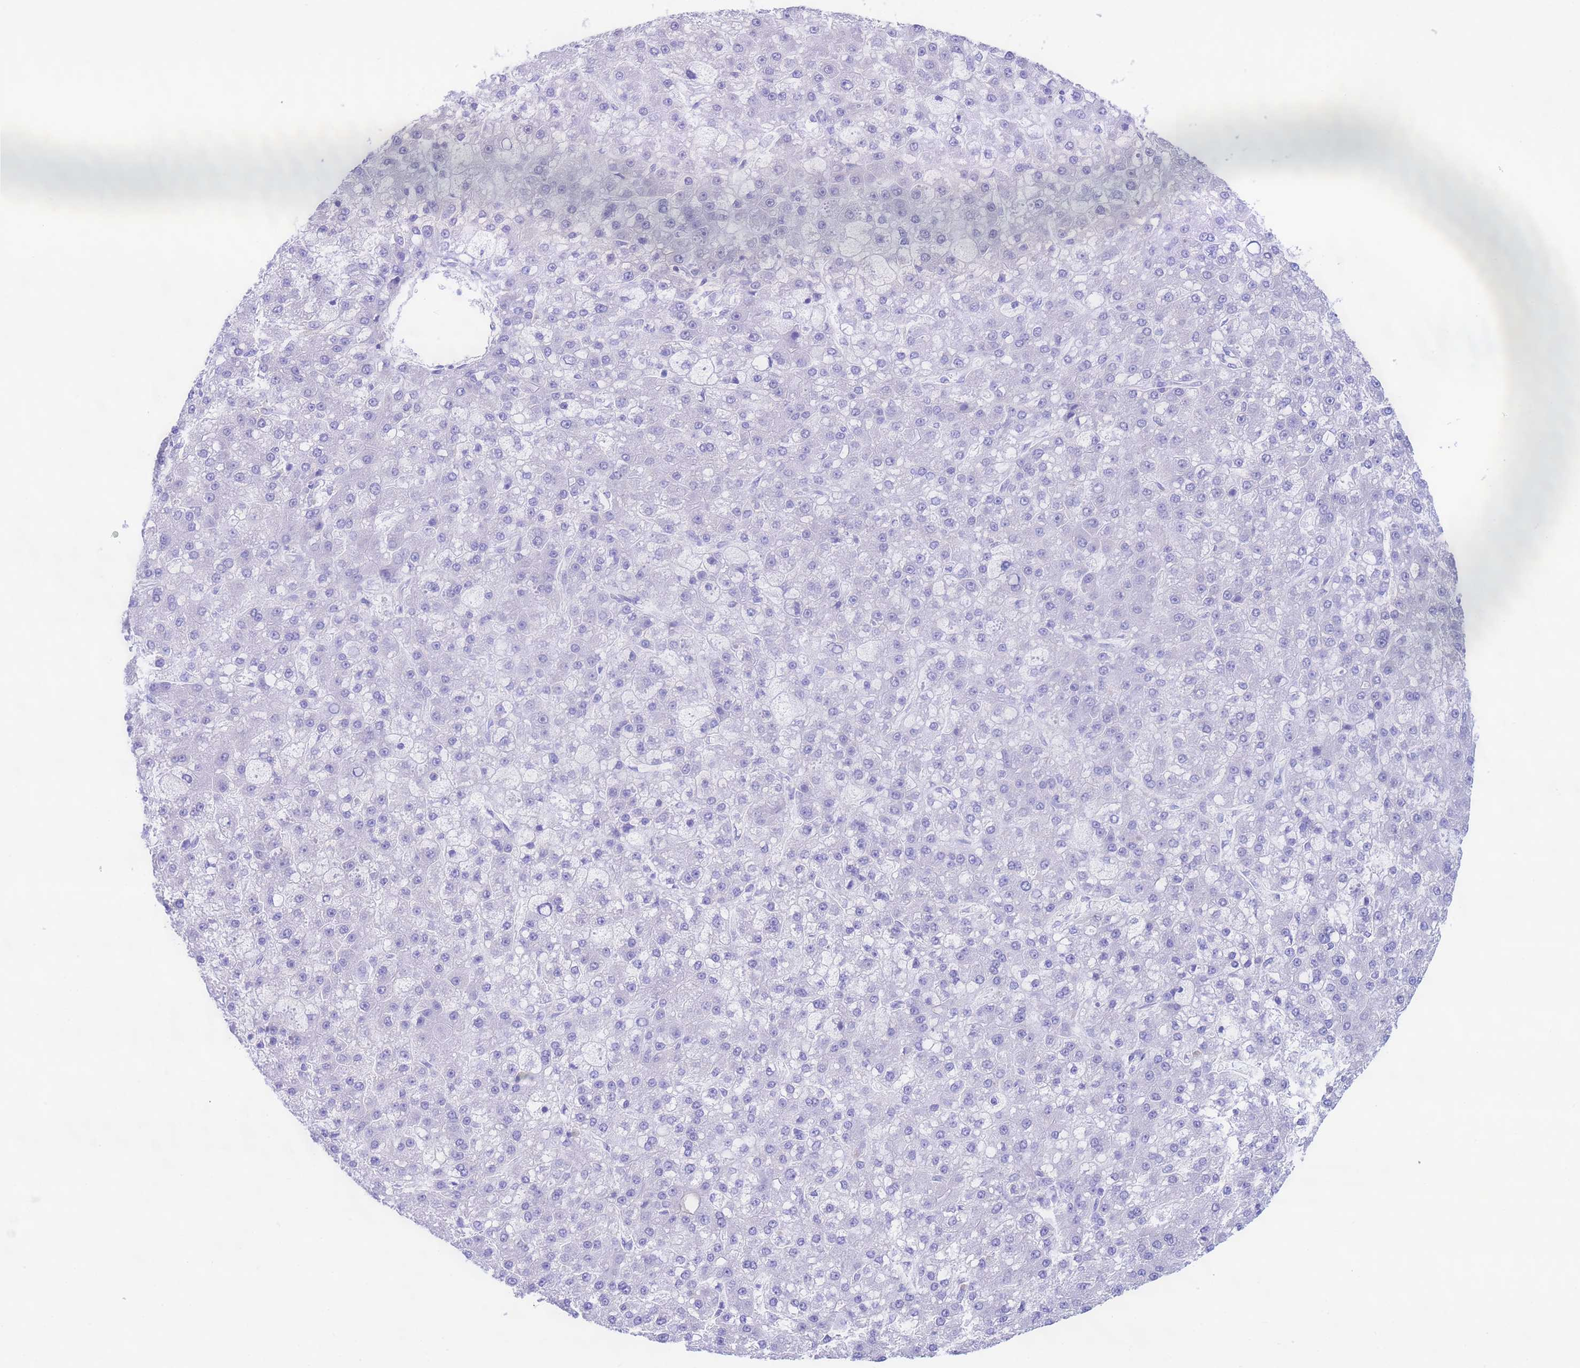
{"staining": {"intensity": "negative", "quantity": "none", "location": "none"}, "tissue": "liver cancer", "cell_type": "Tumor cells", "image_type": "cancer", "snomed": [{"axis": "morphology", "description": "Carcinoma, Hepatocellular, NOS"}, {"axis": "topography", "description": "Liver"}], "caption": "Human liver hepatocellular carcinoma stained for a protein using IHC exhibits no staining in tumor cells.", "gene": "USP38", "patient": {"sex": "male", "age": 67}}